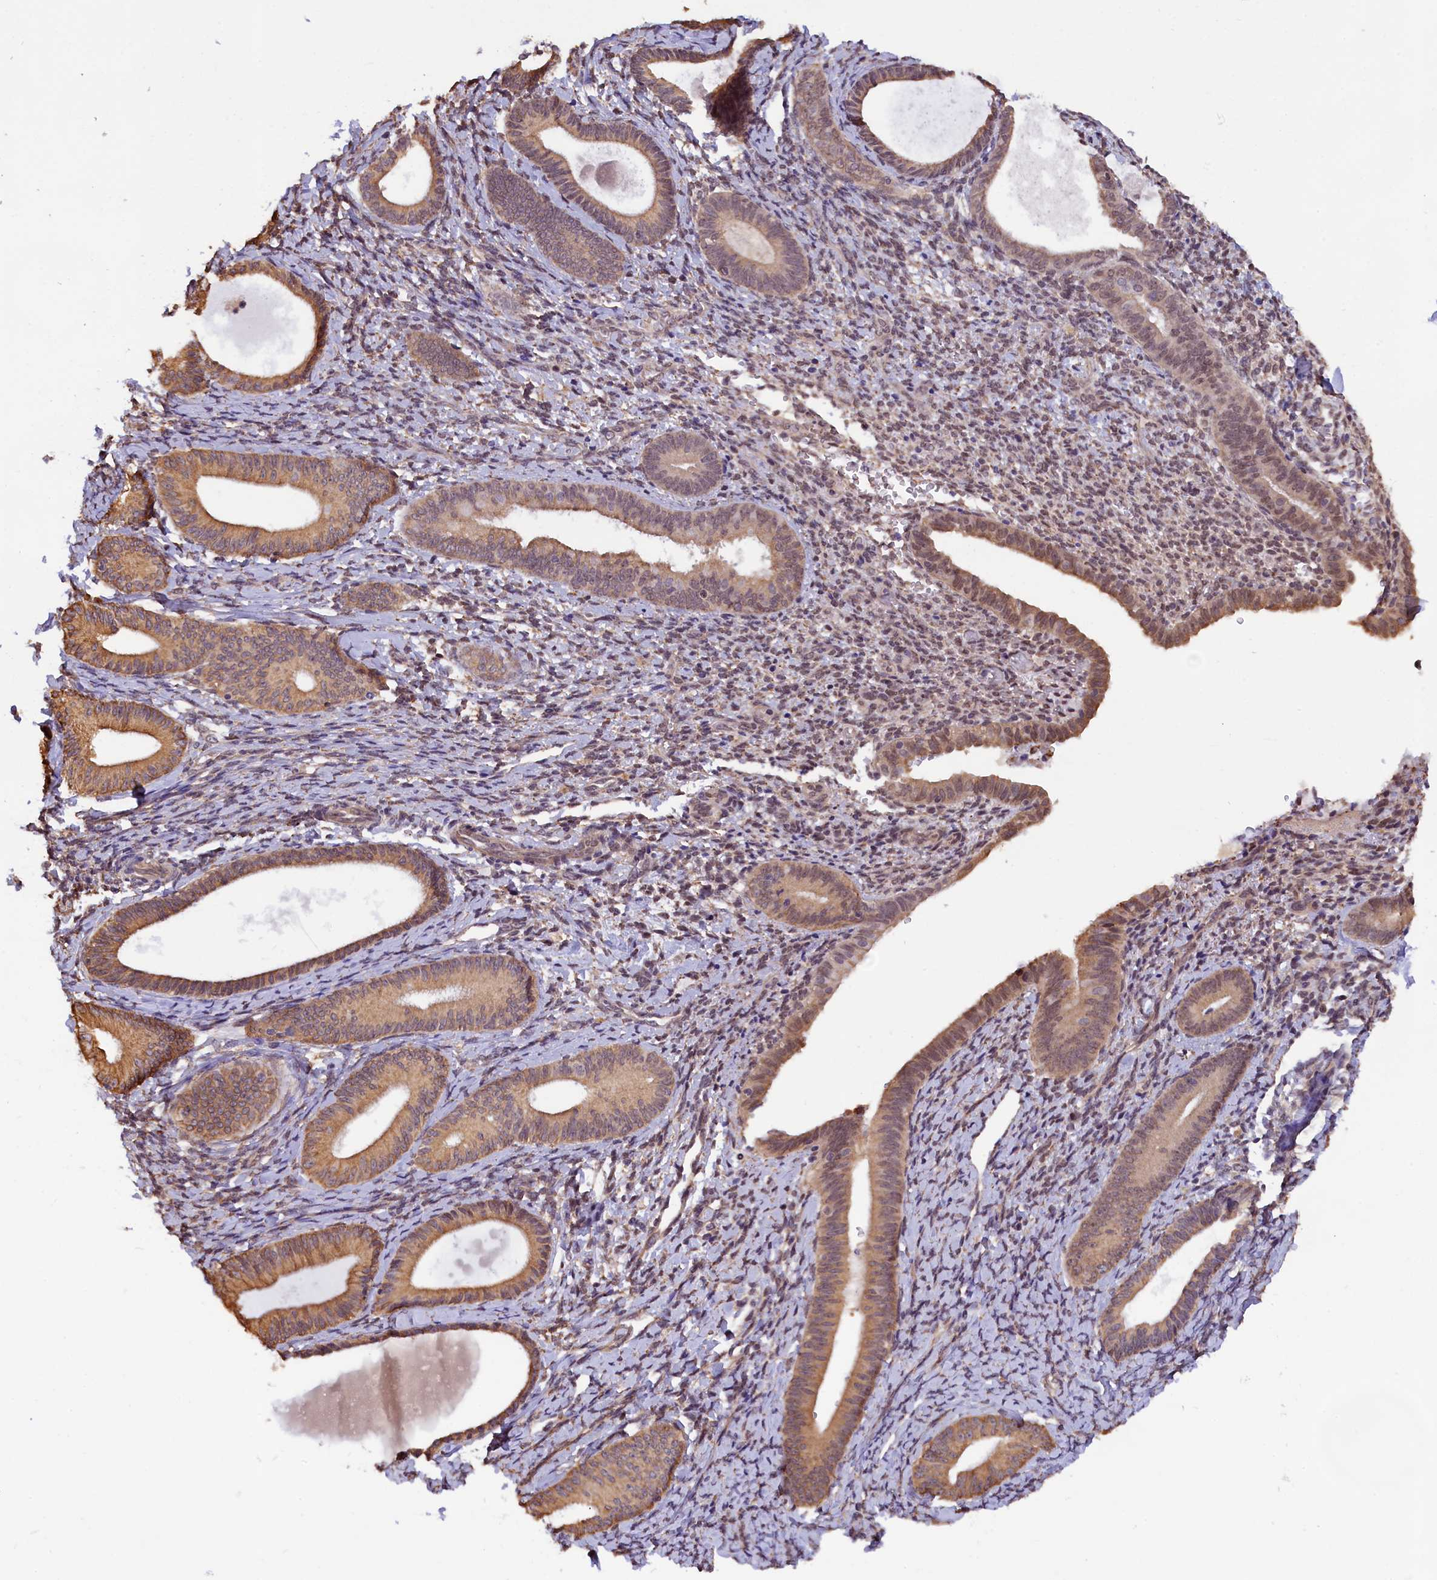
{"staining": {"intensity": "moderate", "quantity": "25%-75%", "location": "nuclear"}, "tissue": "endometrium", "cell_type": "Cells in endometrial stroma", "image_type": "normal", "snomed": [{"axis": "morphology", "description": "Normal tissue, NOS"}, {"axis": "topography", "description": "Endometrium"}], "caption": "Endometrium stained with immunohistochemistry demonstrates moderate nuclear staining in about 25%-75% of cells in endometrial stroma.", "gene": "ZC3H4", "patient": {"sex": "female", "age": 65}}